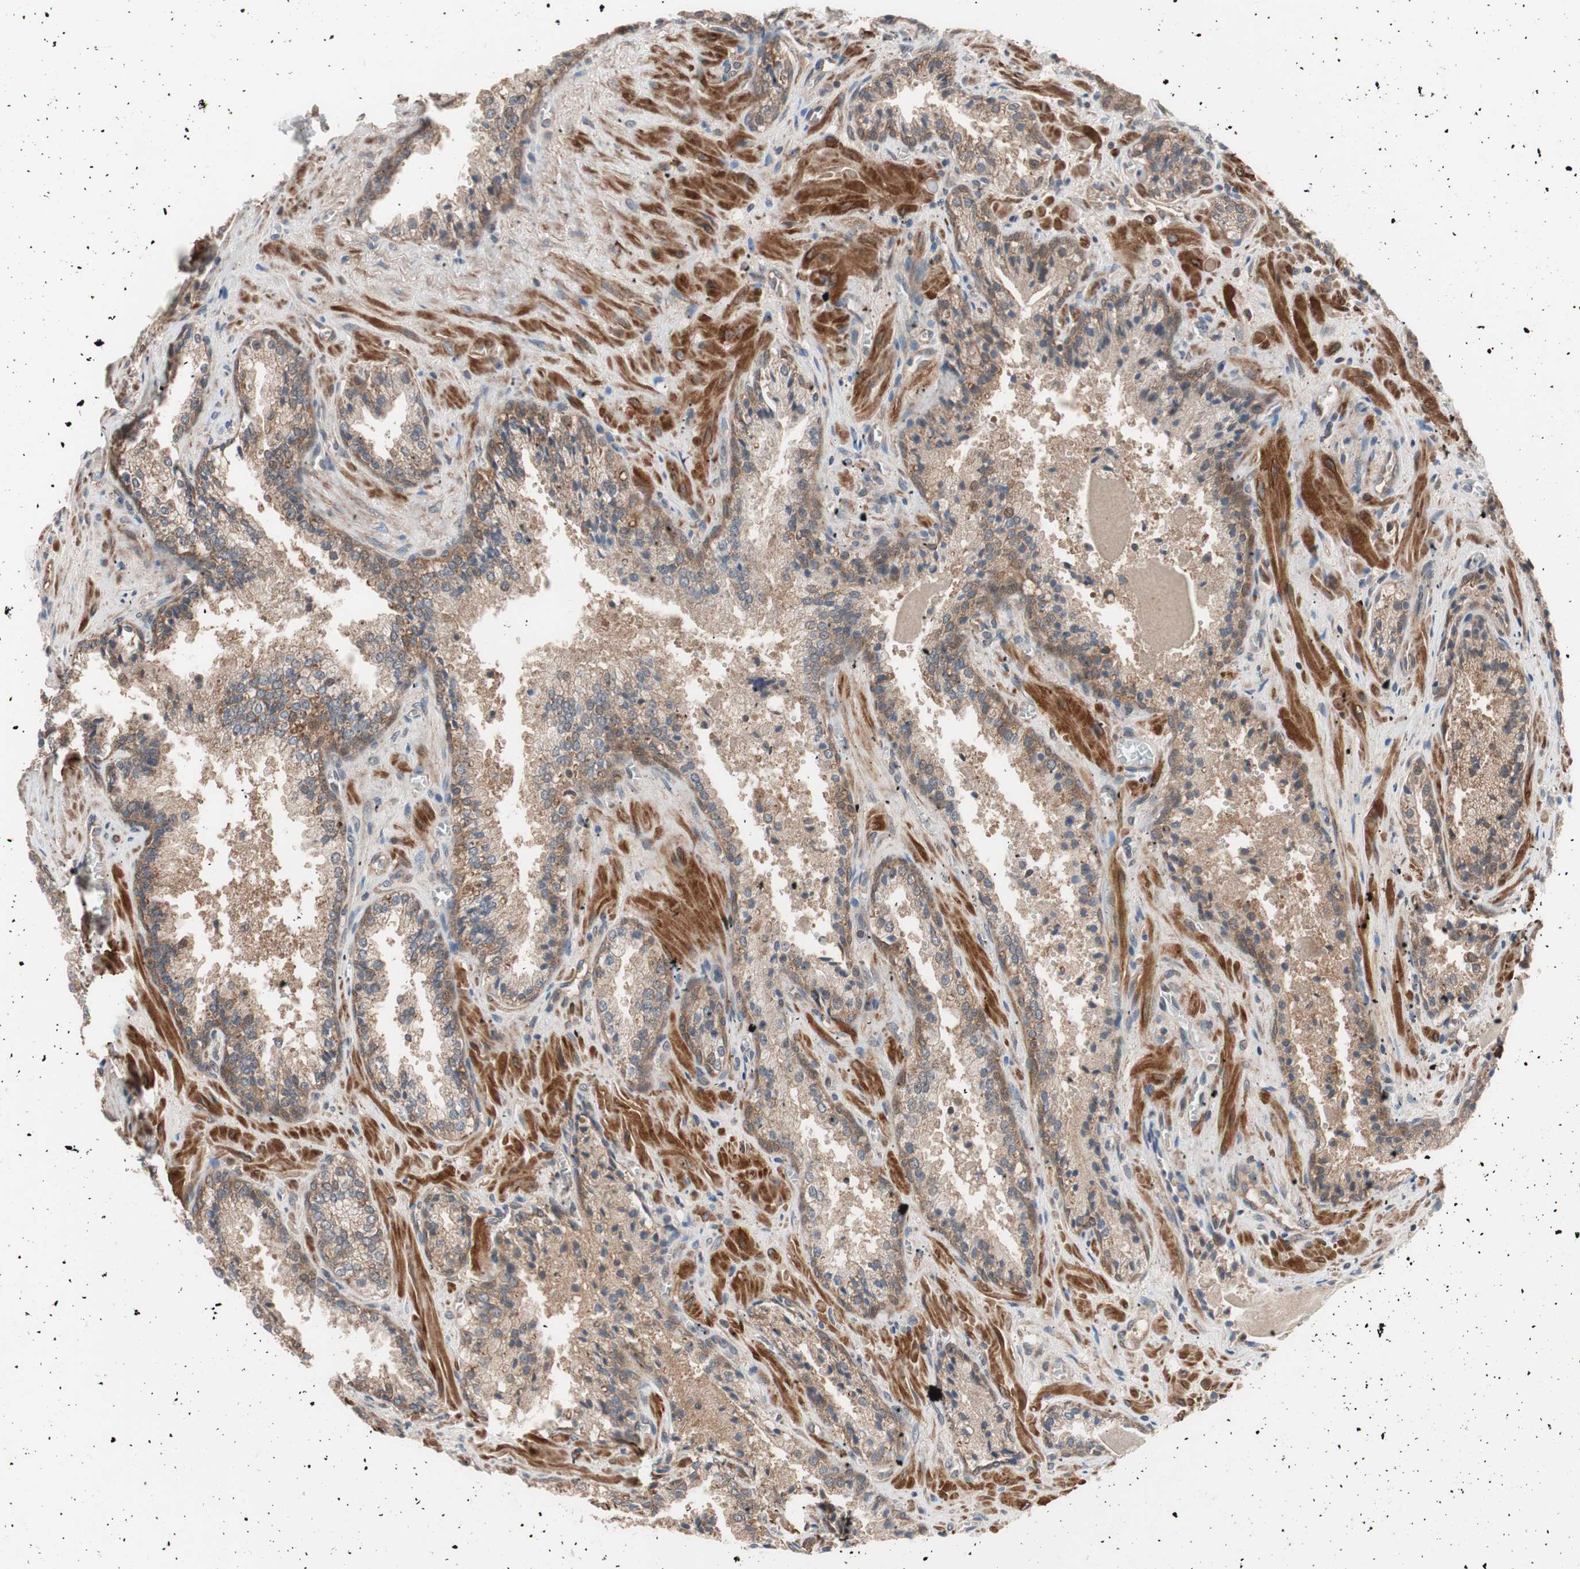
{"staining": {"intensity": "strong", "quantity": ">75%", "location": "cytoplasmic/membranous"}, "tissue": "prostate cancer", "cell_type": "Tumor cells", "image_type": "cancer", "snomed": [{"axis": "morphology", "description": "Adenocarcinoma, High grade"}, {"axis": "topography", "description": "Prostate"}], "caption": "This micrograph shows prostate adenocarcinoma (high-grade) stained with immunohistochemistry (IHC) to label a protein in brown. The cytoplasmic/membranous of tumor cells show strong positivity for the protein. Nuclei are counter-stained blue.", "gene": "HMBS", "patient": {"sex": "male", "age": 58}}